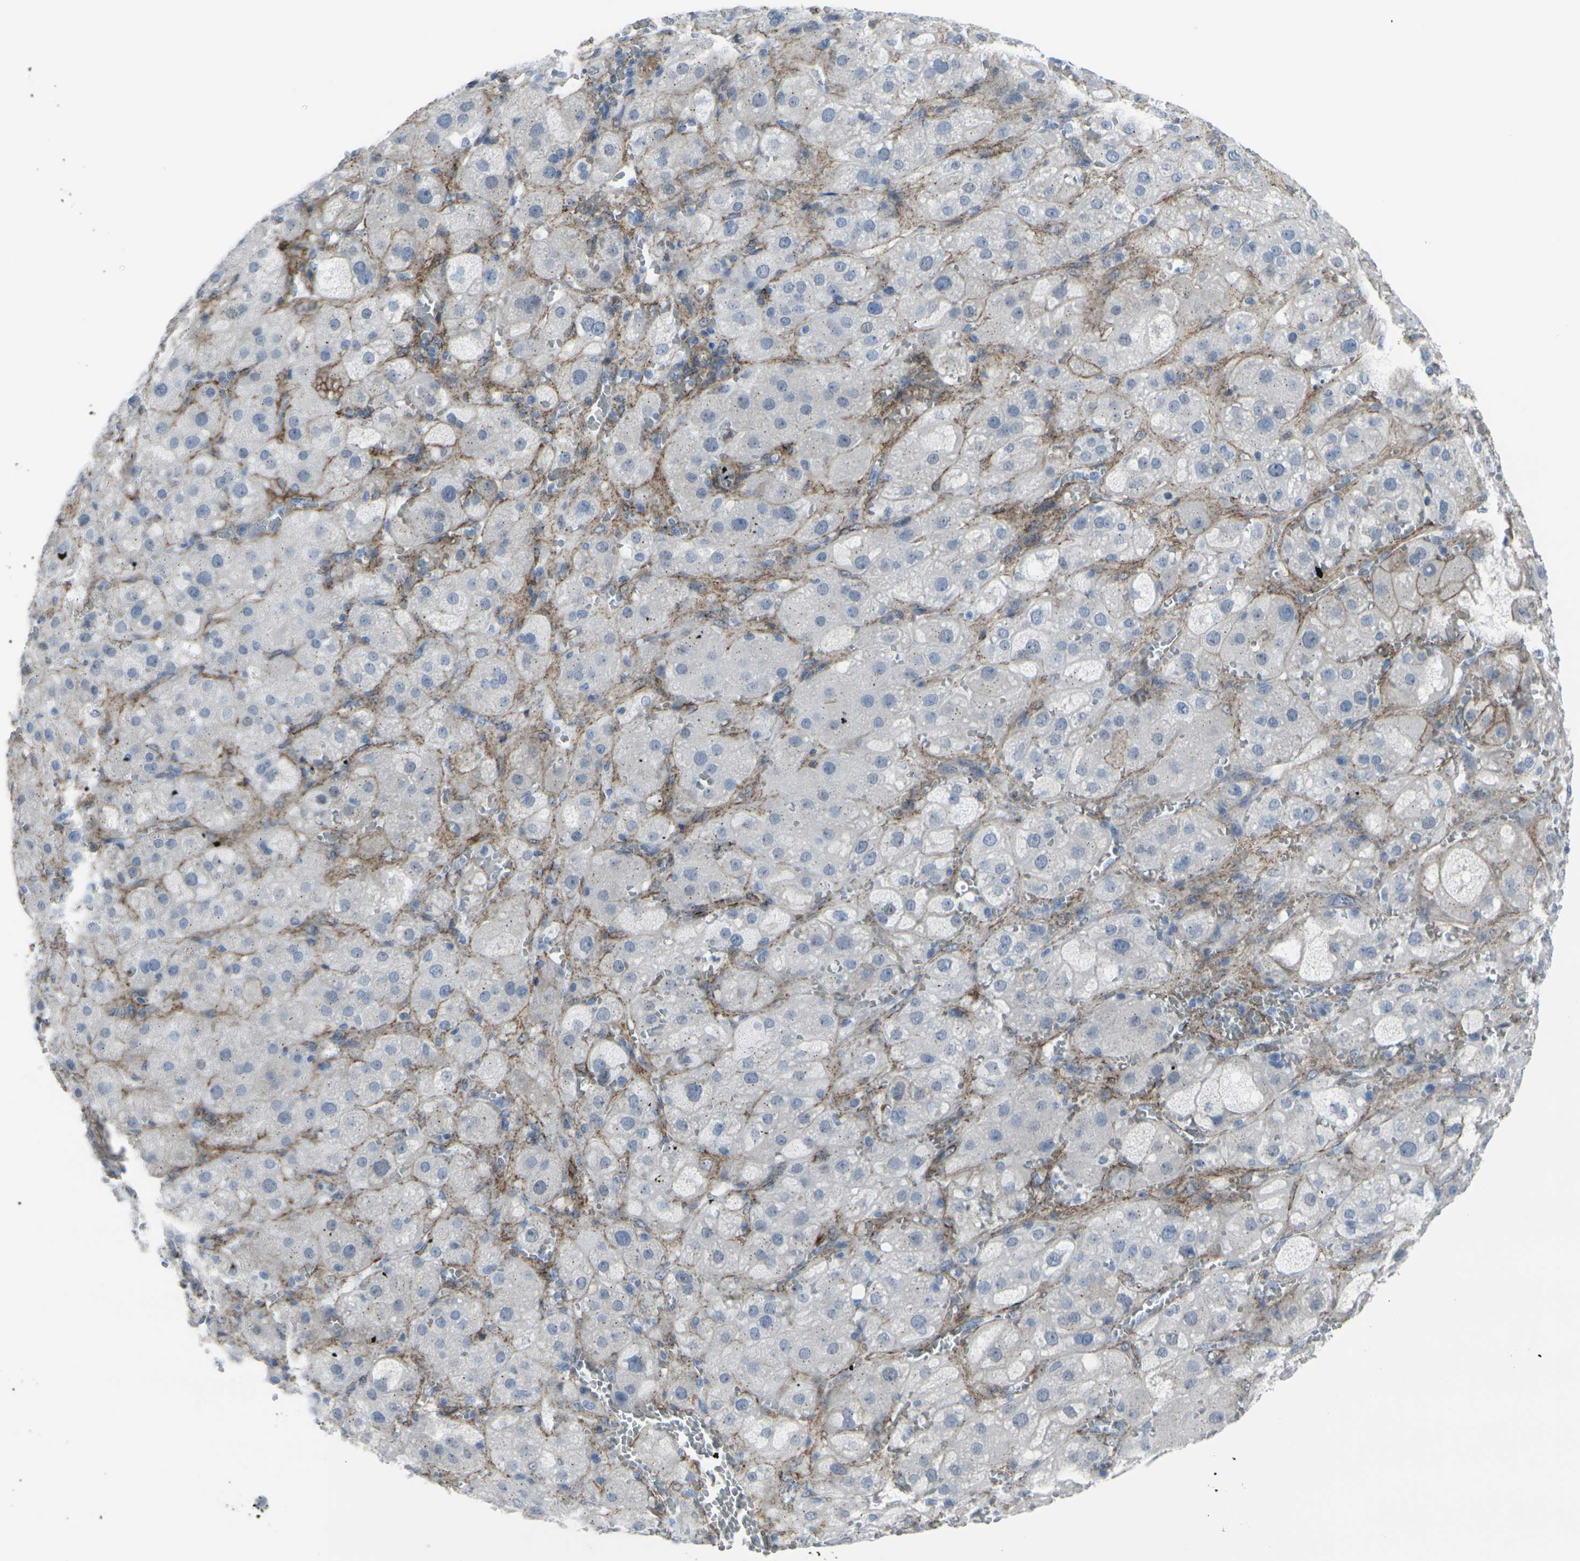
{"staining": {"intensity": "negative", "quantity": "none", "location": "none"}, "tissue": "adrenal gland", "cell_type": "Glandular cells", "image_type": "normal", "snomed": [{"axis": "morphology", "description": "Normal tissue, NOS"}, {"axis": "topography", "description": "Adrenal gland"}], "caption": "This is an immunohistochemistry histopathology image of normal adrenal gland. There is no positivity in glandular cells.", "gene": "CDH11", "patient": {"sex": "female", "age": 47}}